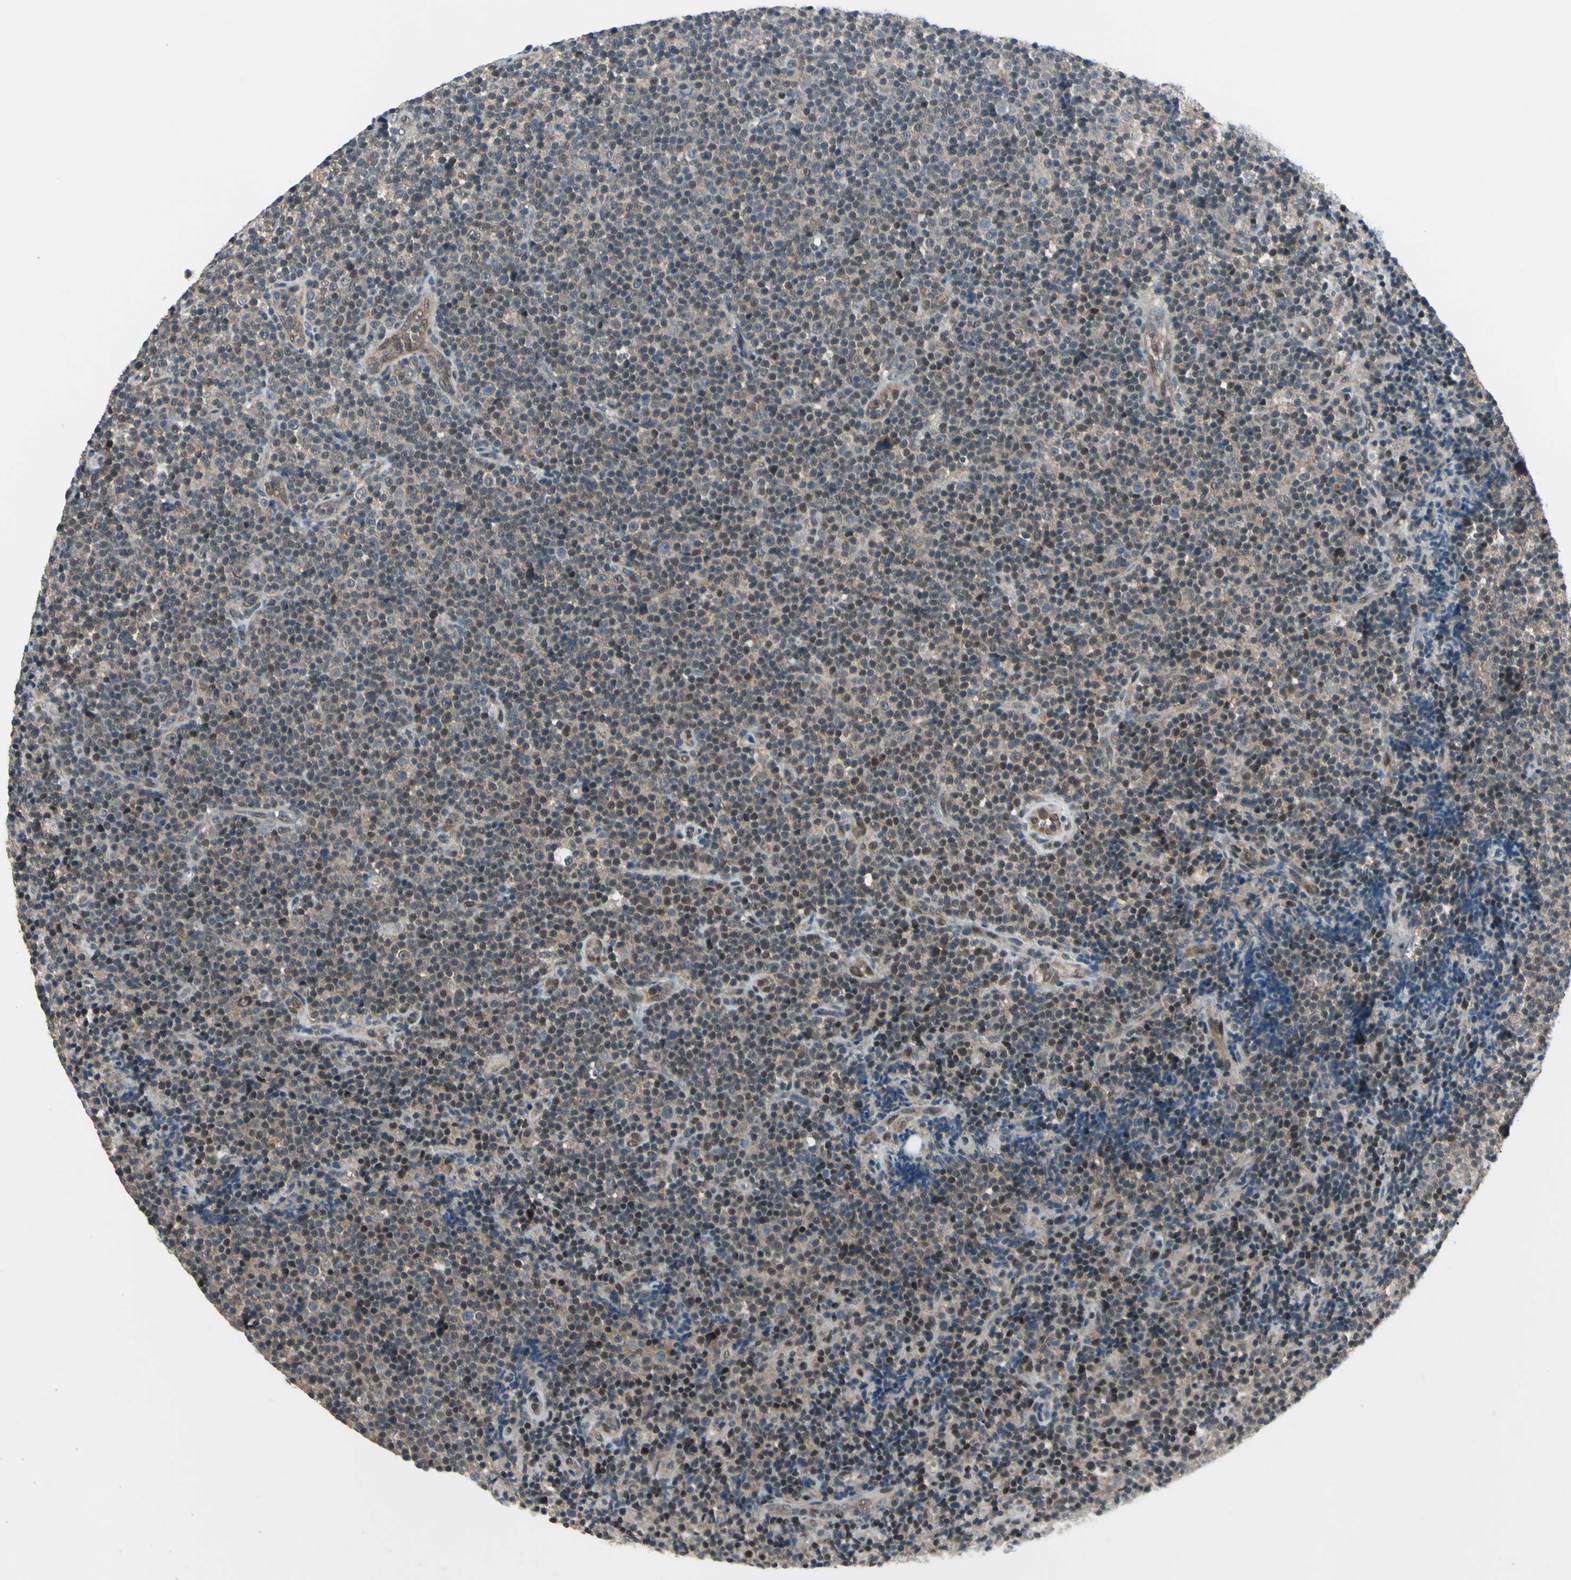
{"staining": {"intensity": "weak", "quantity": "25%-75%", "location": "nuclear"}, "tissue": "lymphoma", "cell_type": "Tumor cells", "image_type": "cancer", "snomed": [{"axis": "morphology", "description": "Malignant lymphoma, non-Hodgkin's type, Low grade"}, {"axis": "topography", "description": "Lymph node"}], "caption": "Low-grade malignant lymphoma, non-Hodgkin's type stained for a protein (brown) reveals weak nuclear positive expression in about 25%-75% of tumor cells.", "gene": "PSMD5", "patient": {"sex": "female", "age": 67}}